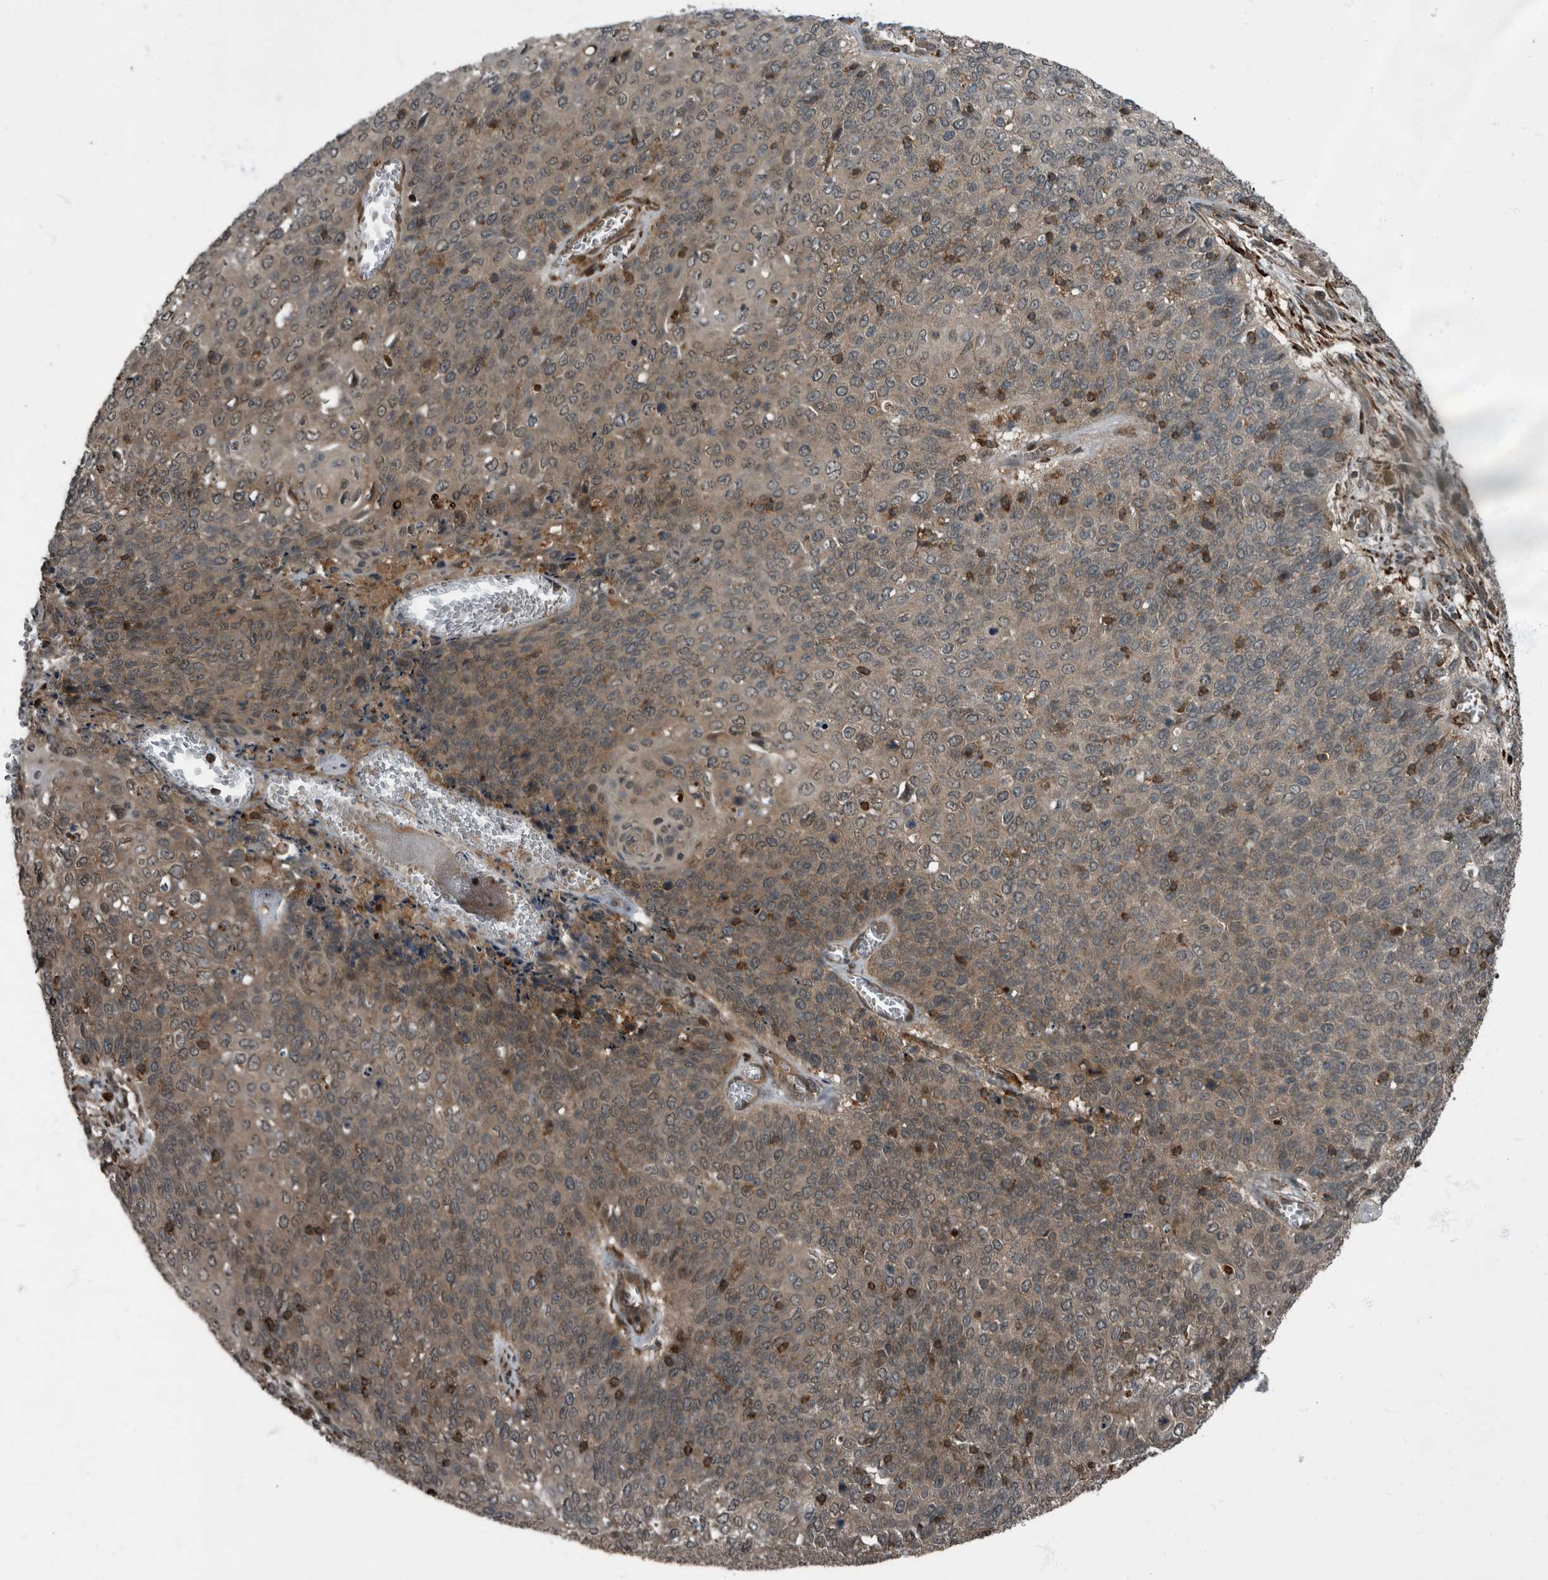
{"staining": {"intensity": "weak", "quantity": ">75%", "location": "cytoplasmic/membranous"}, "tissue": "cervical cancer", "cell_type": "Tumor cells", "image_type": "cancer", "snomed": [{"axis": "morphology", "description": "Squamous cell carcinoma, NOS"}, {"axis": "topography", "description": "Cervix"}], "caption": "This image reveals immunohistochemistry staining of cervical cancer, with low weak cytoplasmic/membranous staining in approximately >75% of tumor cells.", "gene": "RABGGTB", "patient": {"sex": "female", "age": 39}}